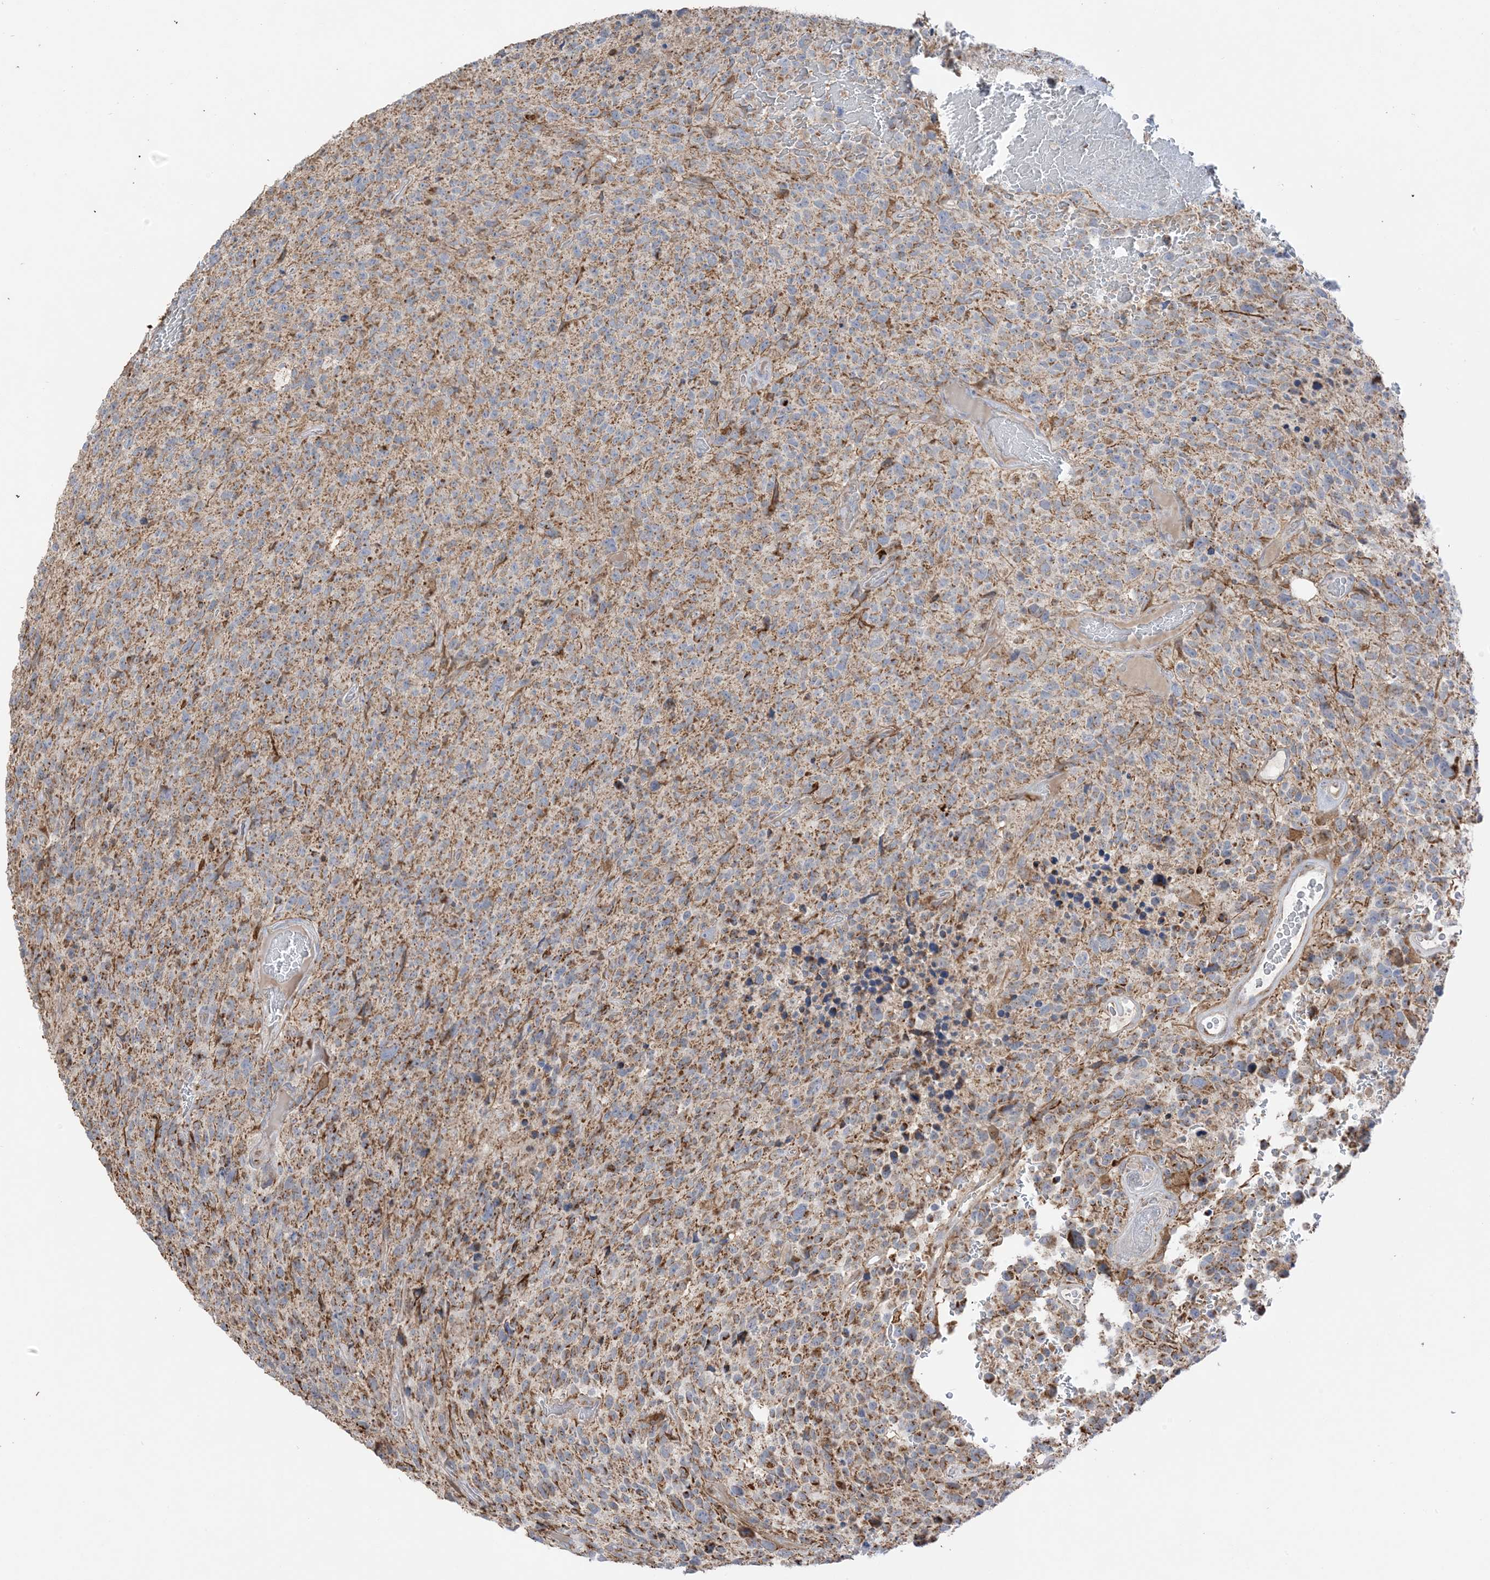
{"staining": {"intensity": "moderate", "quantity": ">75%", "location": "cytoplasmic/membranous"}, "tissue": "glioma", "cell_type": "Tumor cells", "image_type": "cancer", "snomed": [{"axis": "morphology", "description": "Glioma, malignant, High grade"}, {"axis": "topography", "description": "Brain"}], "caption": "Protein expression analysis of human malignant glioma (high-grade) reveals moderate cytoplasmic/membranous expression in about >75% of tumor cells.", "gene": "SLC25A12", "patient": {"sex": "male", "age": 69}}